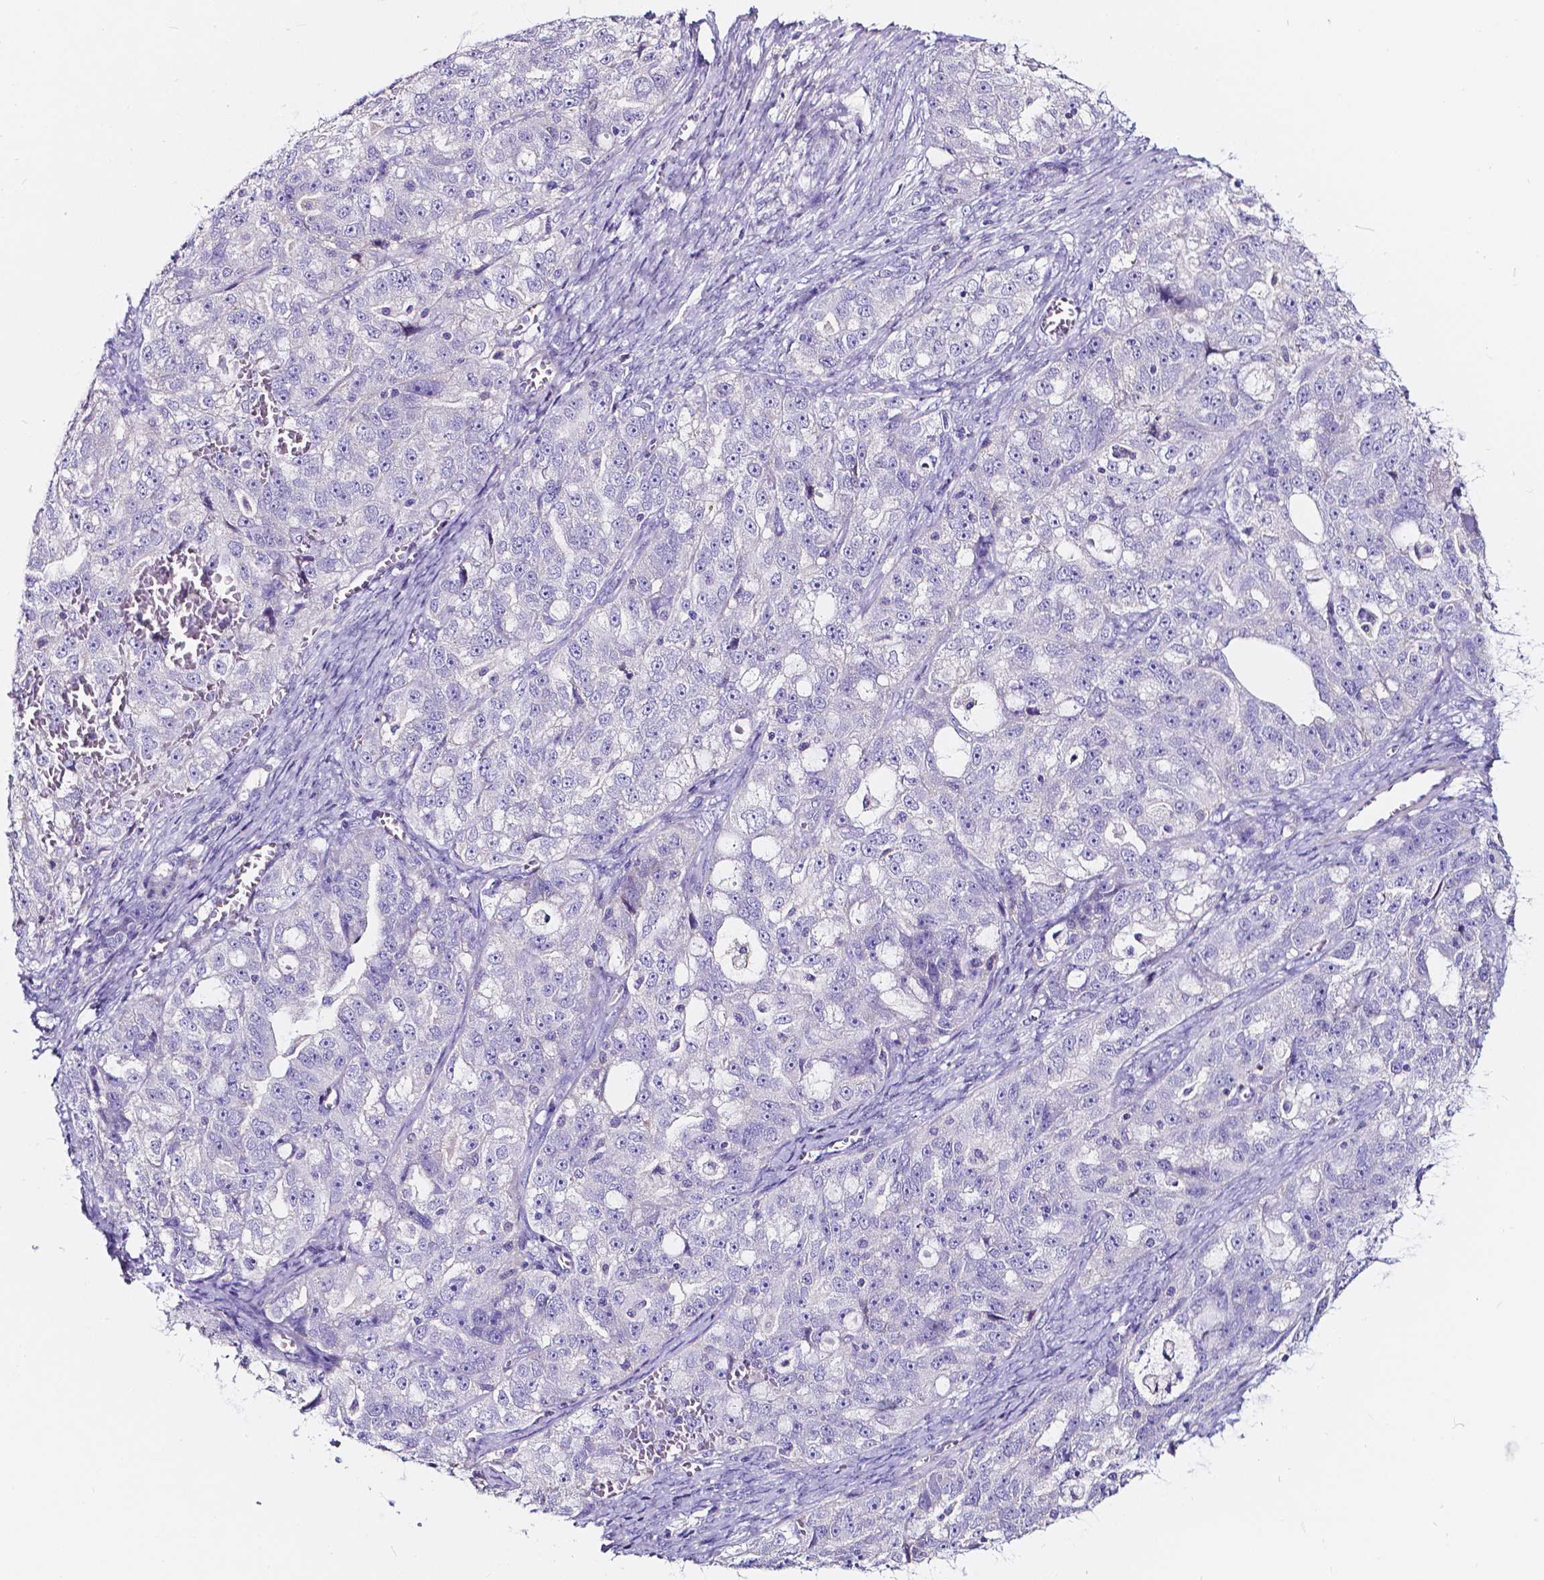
{"staining": {"intensity": "negative", "quantity": "none", "location": "none"}, "tissue": "ovarian cancer", "cell_type": "Tumor cells", "image_type": "cancer", "snomed": [{"axis": "morphology", "description": "Cystadenocarcinoma, serous, NOS"}, {"axis": "topography", "description": "Ovary"}], "caption": "Immunohistochemistry (IHC) histopathology image of neoplastic tissue: human ovarian serous cystadenocarcinoma stained with DAB shows no significant protein positivity in tumor cells. The staining is performed using DAB (3,3'-diaminobenzidine) brown chromogen with nuclei counter-stained in using hematoxylin.", "gene": "CLSTN2", "patient": {"sex": "female", "age": 51}}